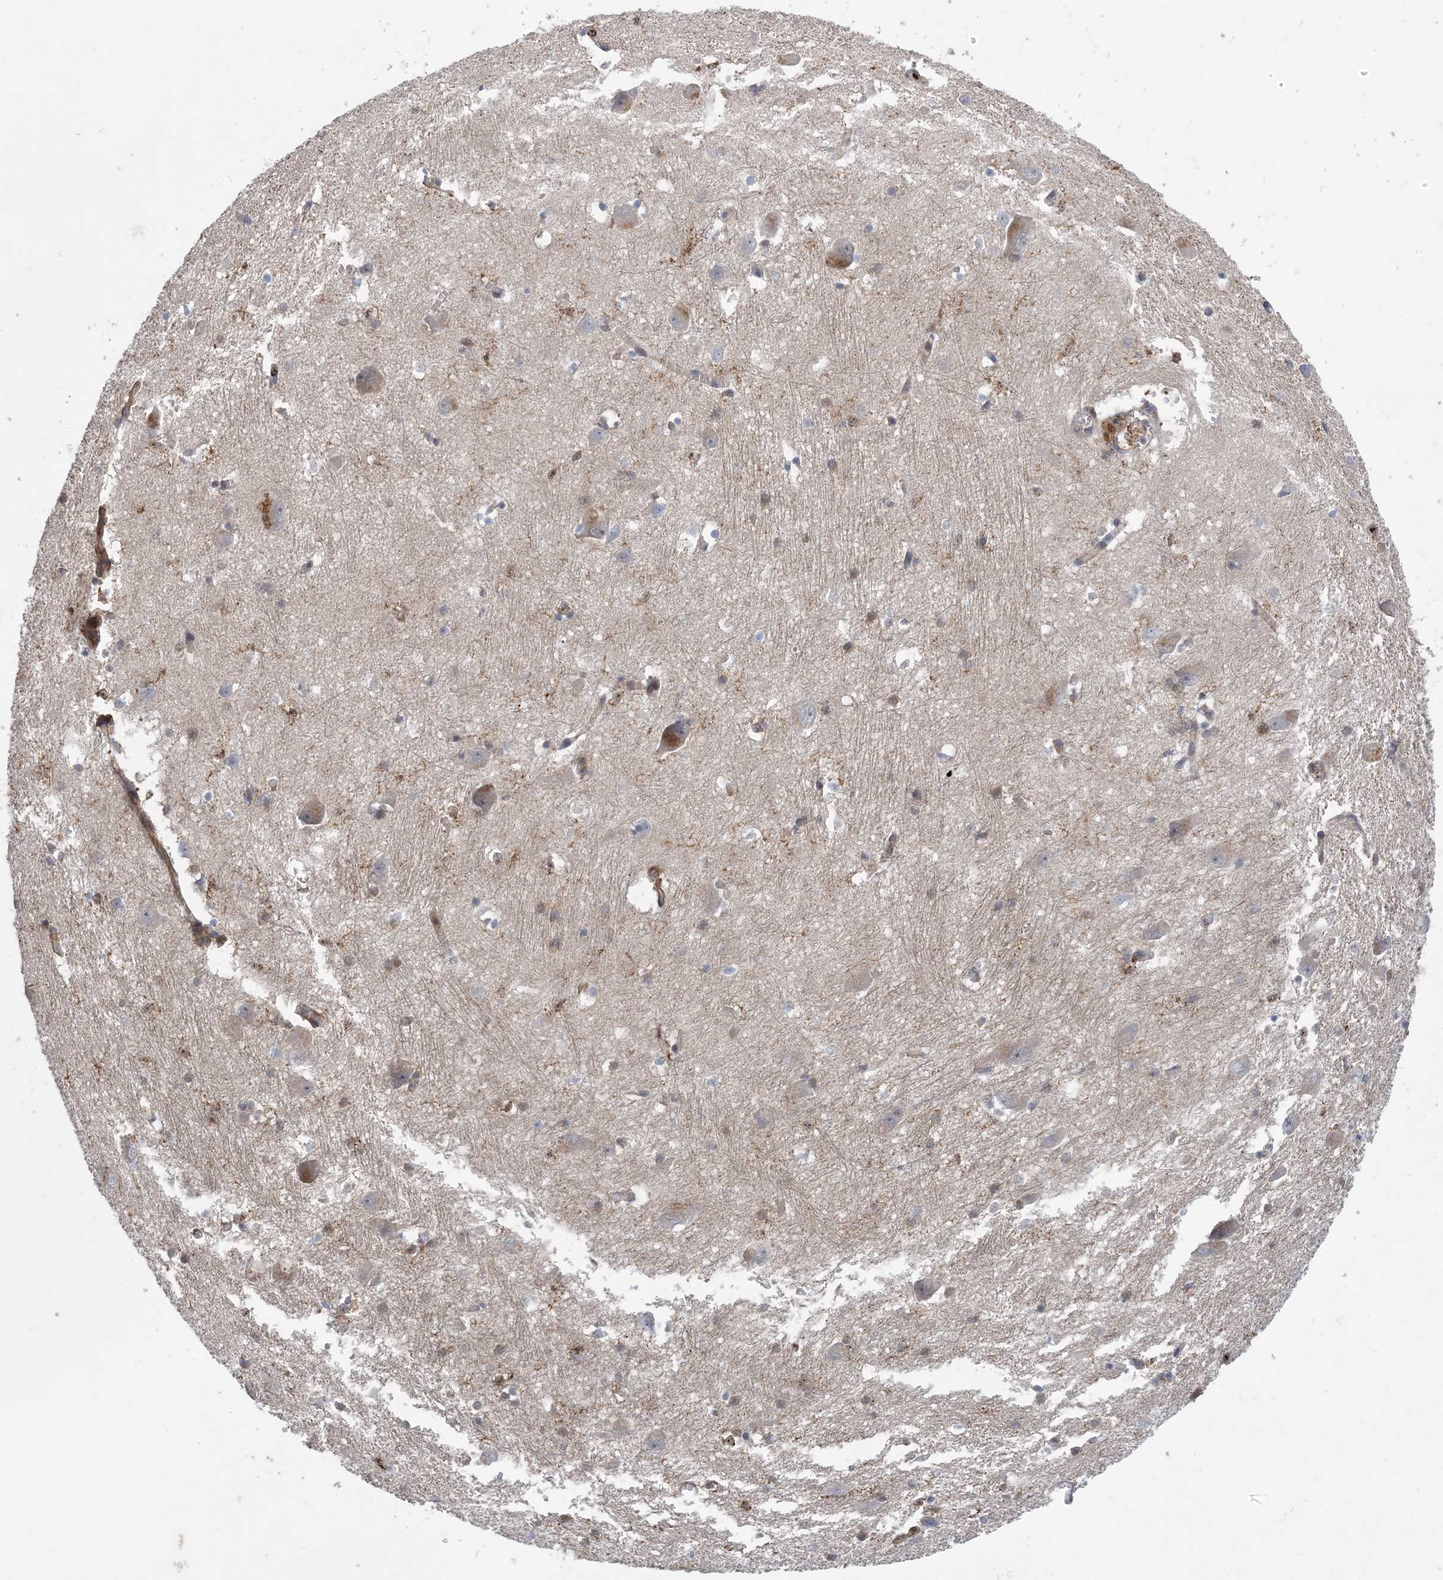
{"staining": {"intensity": "weak", "quantity": "25%-75%", "location": "cytoplasmic/membranous"}, "tissue": "caudate", "cell_type": "Glial cells", "image_type": "normal", "snomed": [{"axis": "morphology", "description": "Normal tissue, NOS"}, {"axis": "topography", "description": "Lateral ventricle wall"}], "caption": "The immunohistochemical stain shows weak cytoplasmic/membranous positivity in glial cells of unremarkable caudate. Ihc stains the protein in brown and the nuclei are stained blue.", "gene": "HS1BP3", "patient": {"sex": "male", "age": 37}}